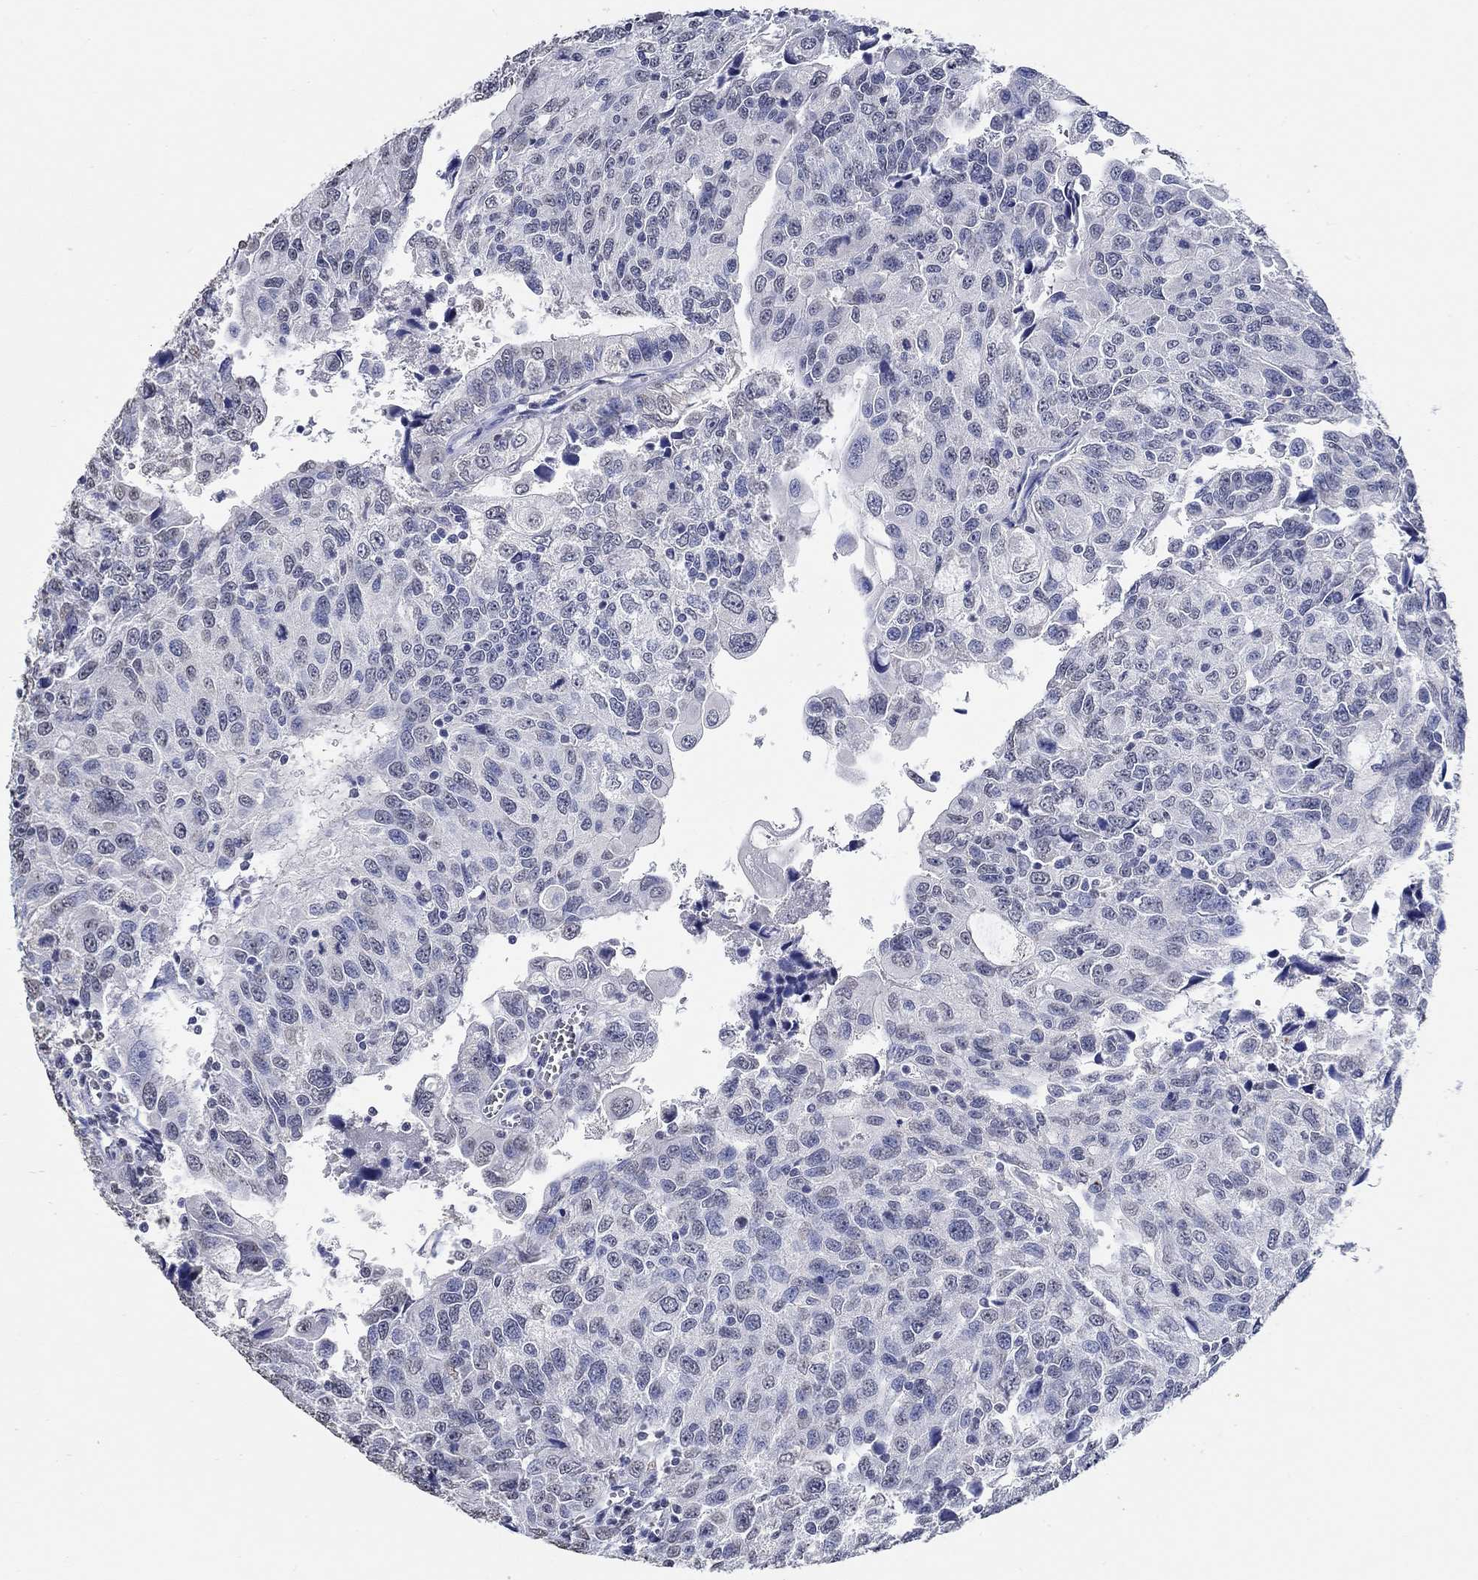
{"staining": {"intensity": "negative", "quantity": "none", "location": "none"}, "tissue": "urothelial cancer", "cell_type": "Tumor cells", "image_type": "cancer", "snomed": [{"axis": "morphology", "description": "Urothelial carcinoma, NOS"}, {"axis": "morphology", "description": "Urothelial carcinoma, High grade"}, {"axis": "topography", "description": "Urinary bladder"}], "caption": "Immunohistochemical staining of high-grade urothelial carcinoma exhibits no significant expression in tumor cells.", "gene": "PDE1B", "patient": {"sex": "female", "age": 73}}